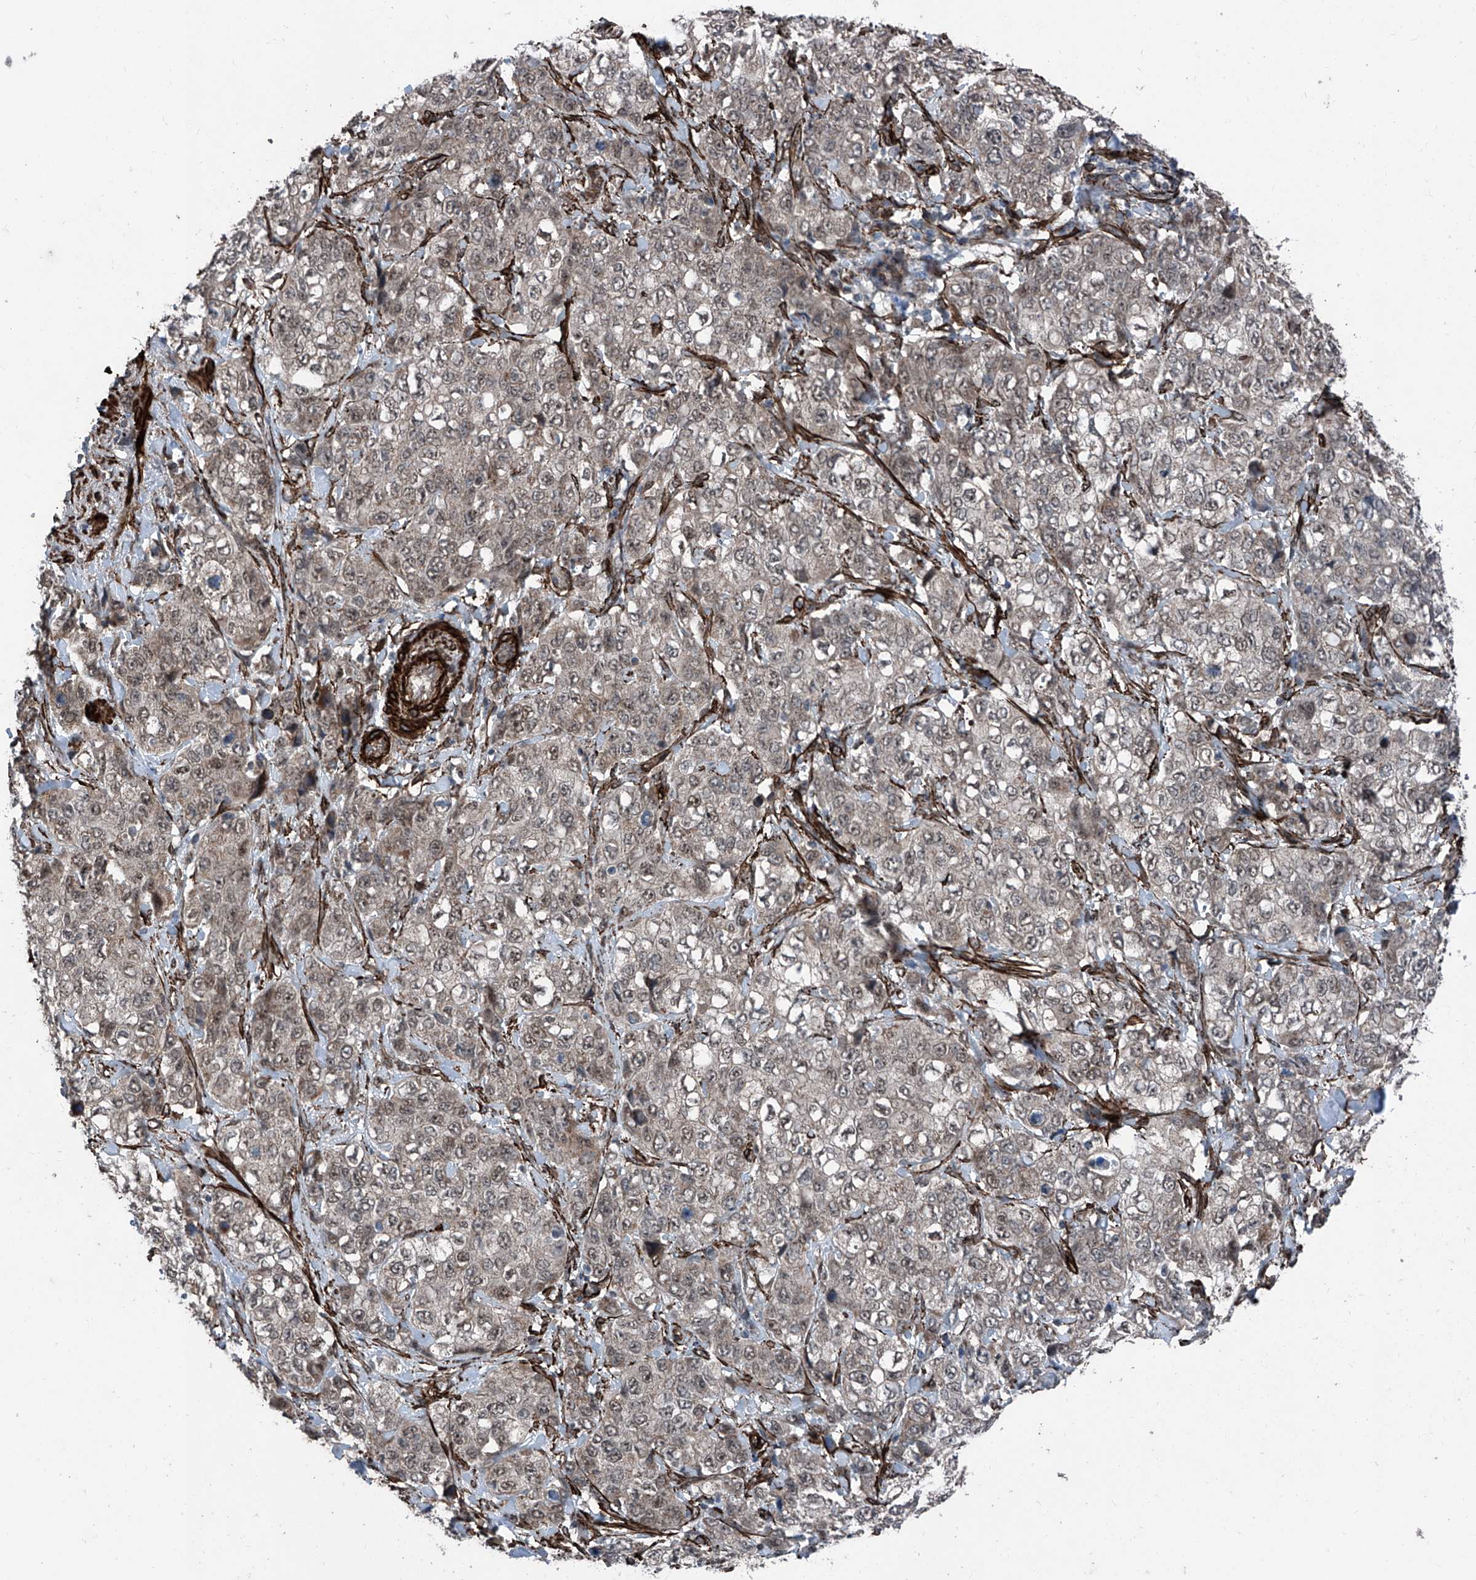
{"staining": {"intensity": "weak", "quantity": "<25%", "location": "nuclear"}, "tissue": "stomach cancer", "cell_type": "Tumor cells", "image_type": "cancer", "snomed": [{"axis": "morphology", "description": "Adenocarcinoma, NOS"}, {"axis": "topography", "description": "Stomach"}], "caption": "IHC photomicrograph of stomach cancer stained for a protein (brown), which exhibits no staining in tumor cells.", "gene": "COA7", "patient": {"sex": "male", "age": 48}}